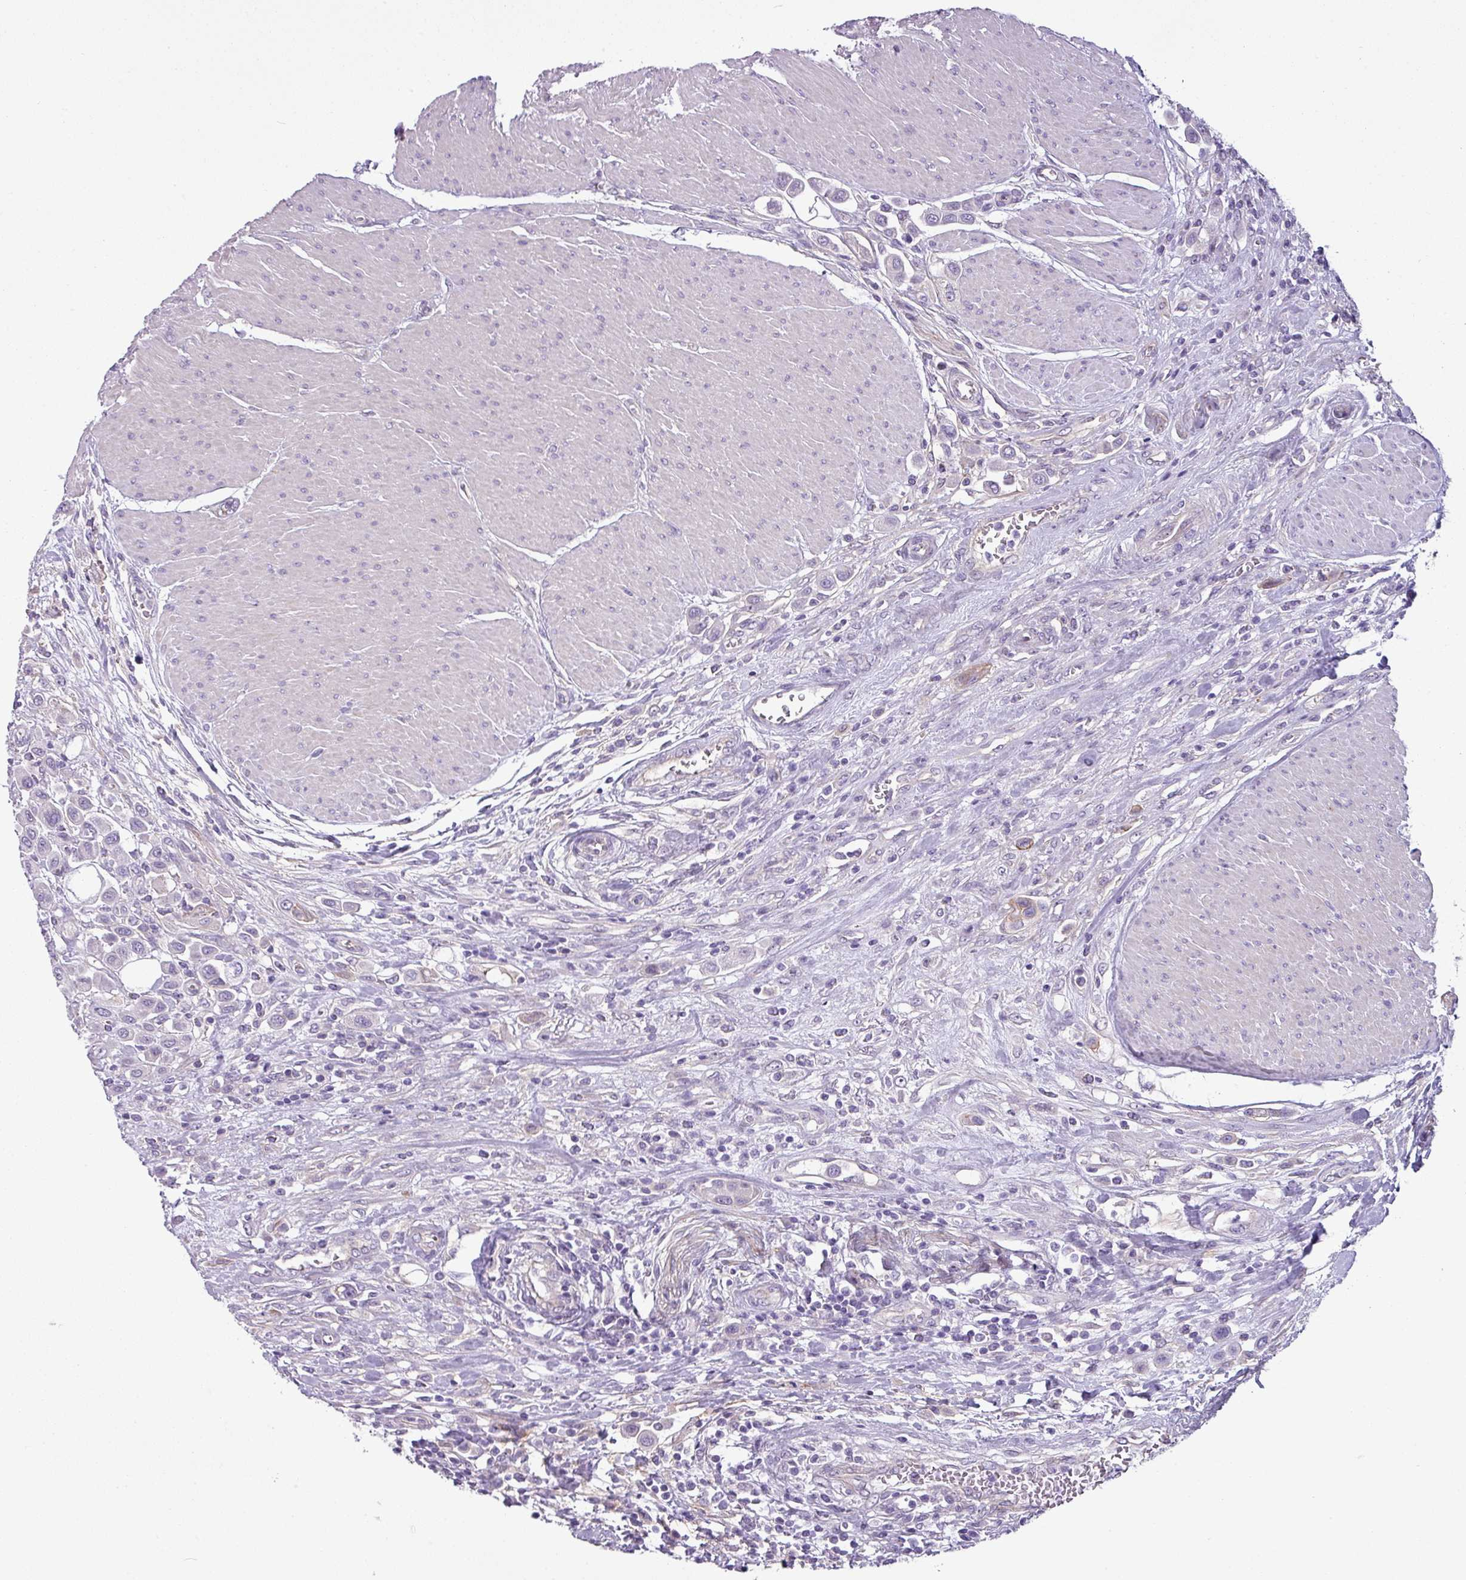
{"staining": {"intensity": "weak", "quantity": "<25%", "location": "cytoplasmic/membranous"}, "tissue": "urothelial cancer", "cell_type": "Tumor cells", "image_type": "cancer", "snomed": [{"axis": "morphology", "description": "Urothelial carcinoma, High grade"}, {"axis": "topography", "description": "Urinary bladder"}], "caption": "Tumor cells show no significant expression in high-grade urothelial carcinoma. (DAB immunohistochemistry visualized using brightfield microscopy, high magnification).", "gene": "TMEM178B", "patient": {"sex": "male", "age": 50}}